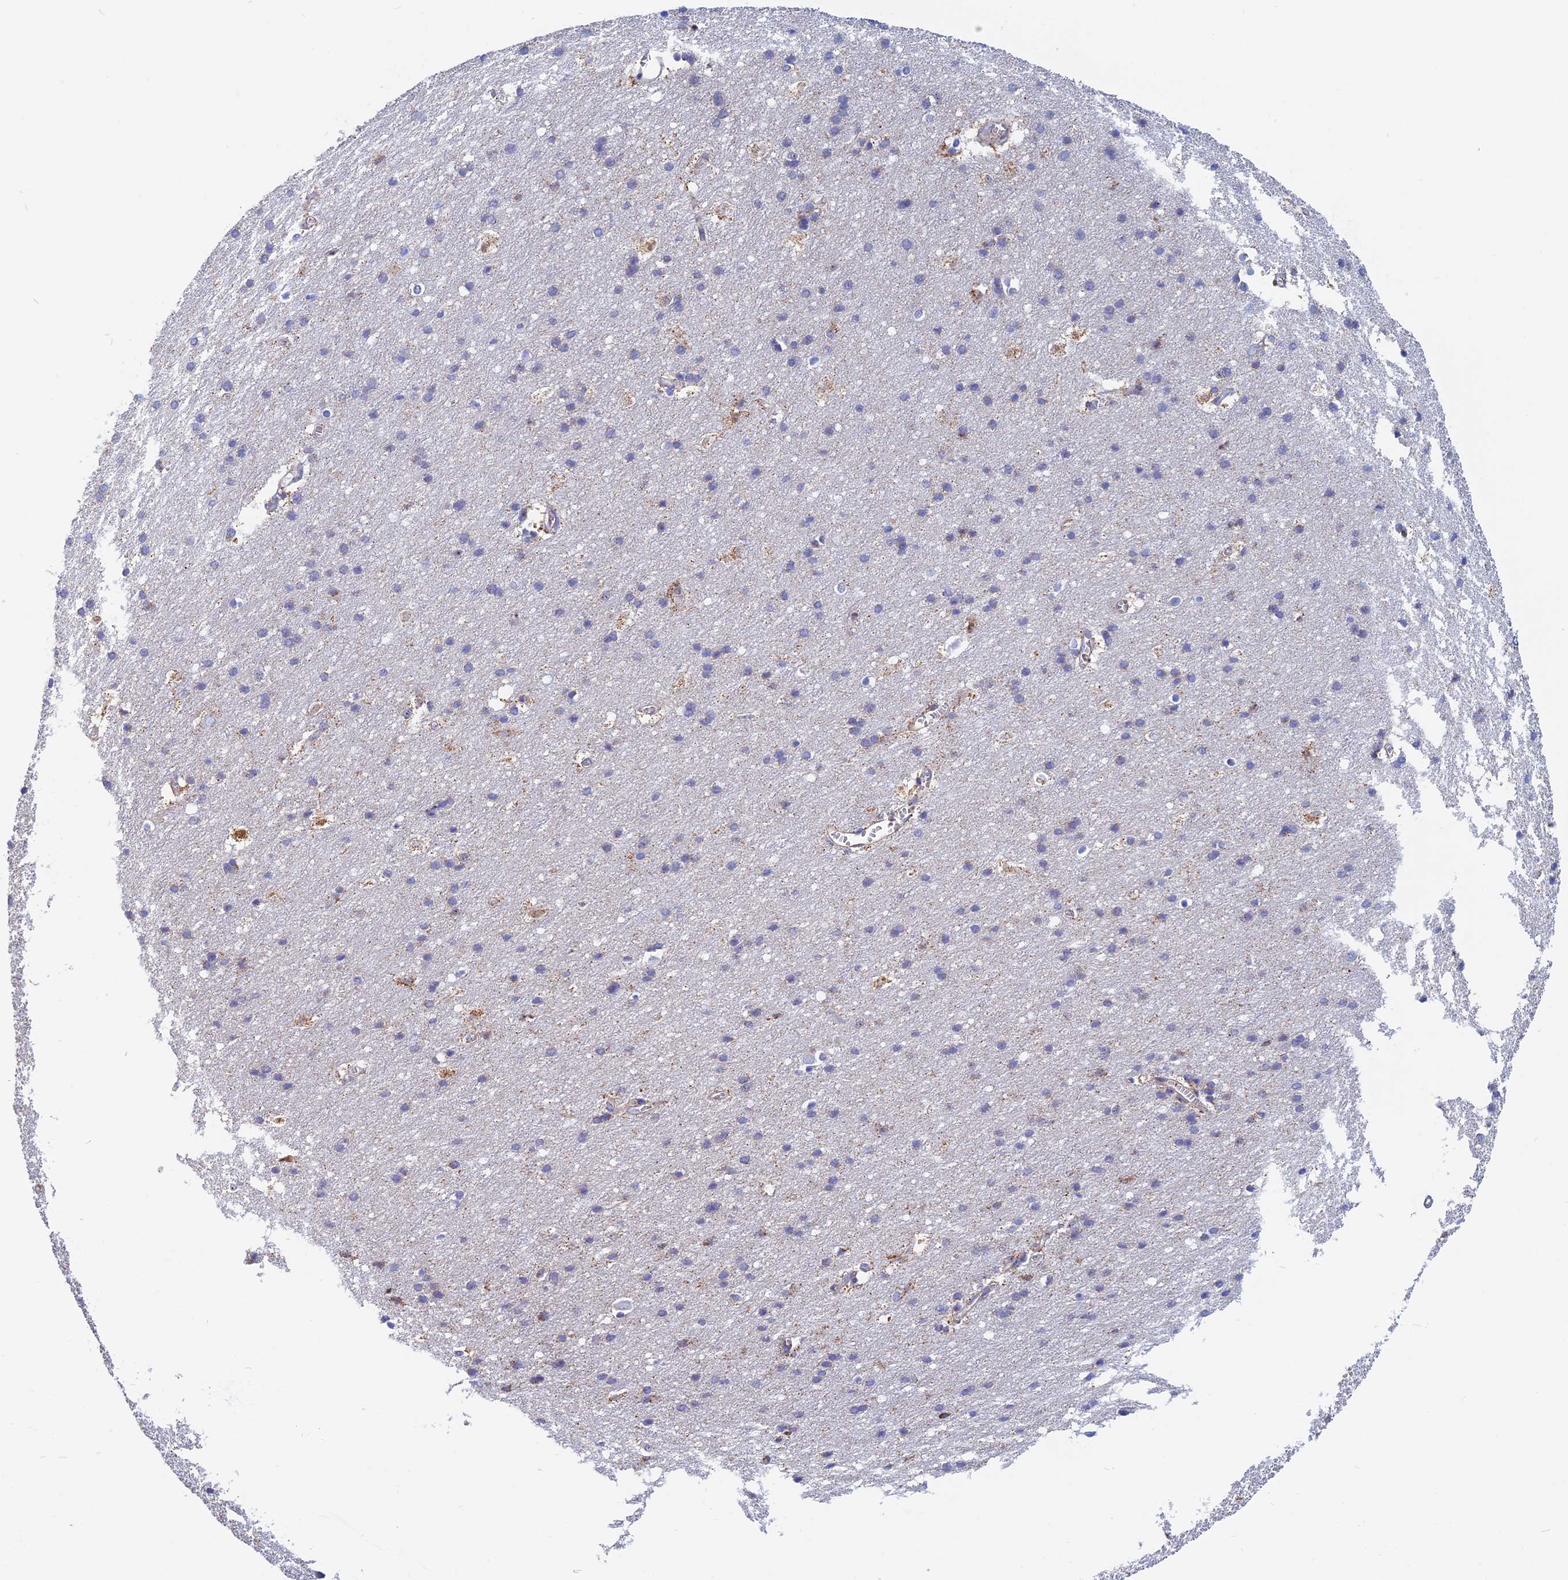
{"staining": {"intensity": "weak", "quantity": "25%-75%", "location": "cytoplasmic/membranous"}, "tissue": "cerebral cortex", "cell_type": "Endothelial cells", "image_type": "normal", "snomed": [{"axis": "morphology", "description": "Normal tissue, NOS"}, {"axis": "topography", "description": "Cerebral cortex"}], "caption": "DAB immunohistochemical staining of normal cerebral cortex shows weak cytoplasmic/membranous protein staining in about 25%-75% of endothelial cells.", "gene": "HSD17B8", "patient": {"sex": "male", "age": 54}}